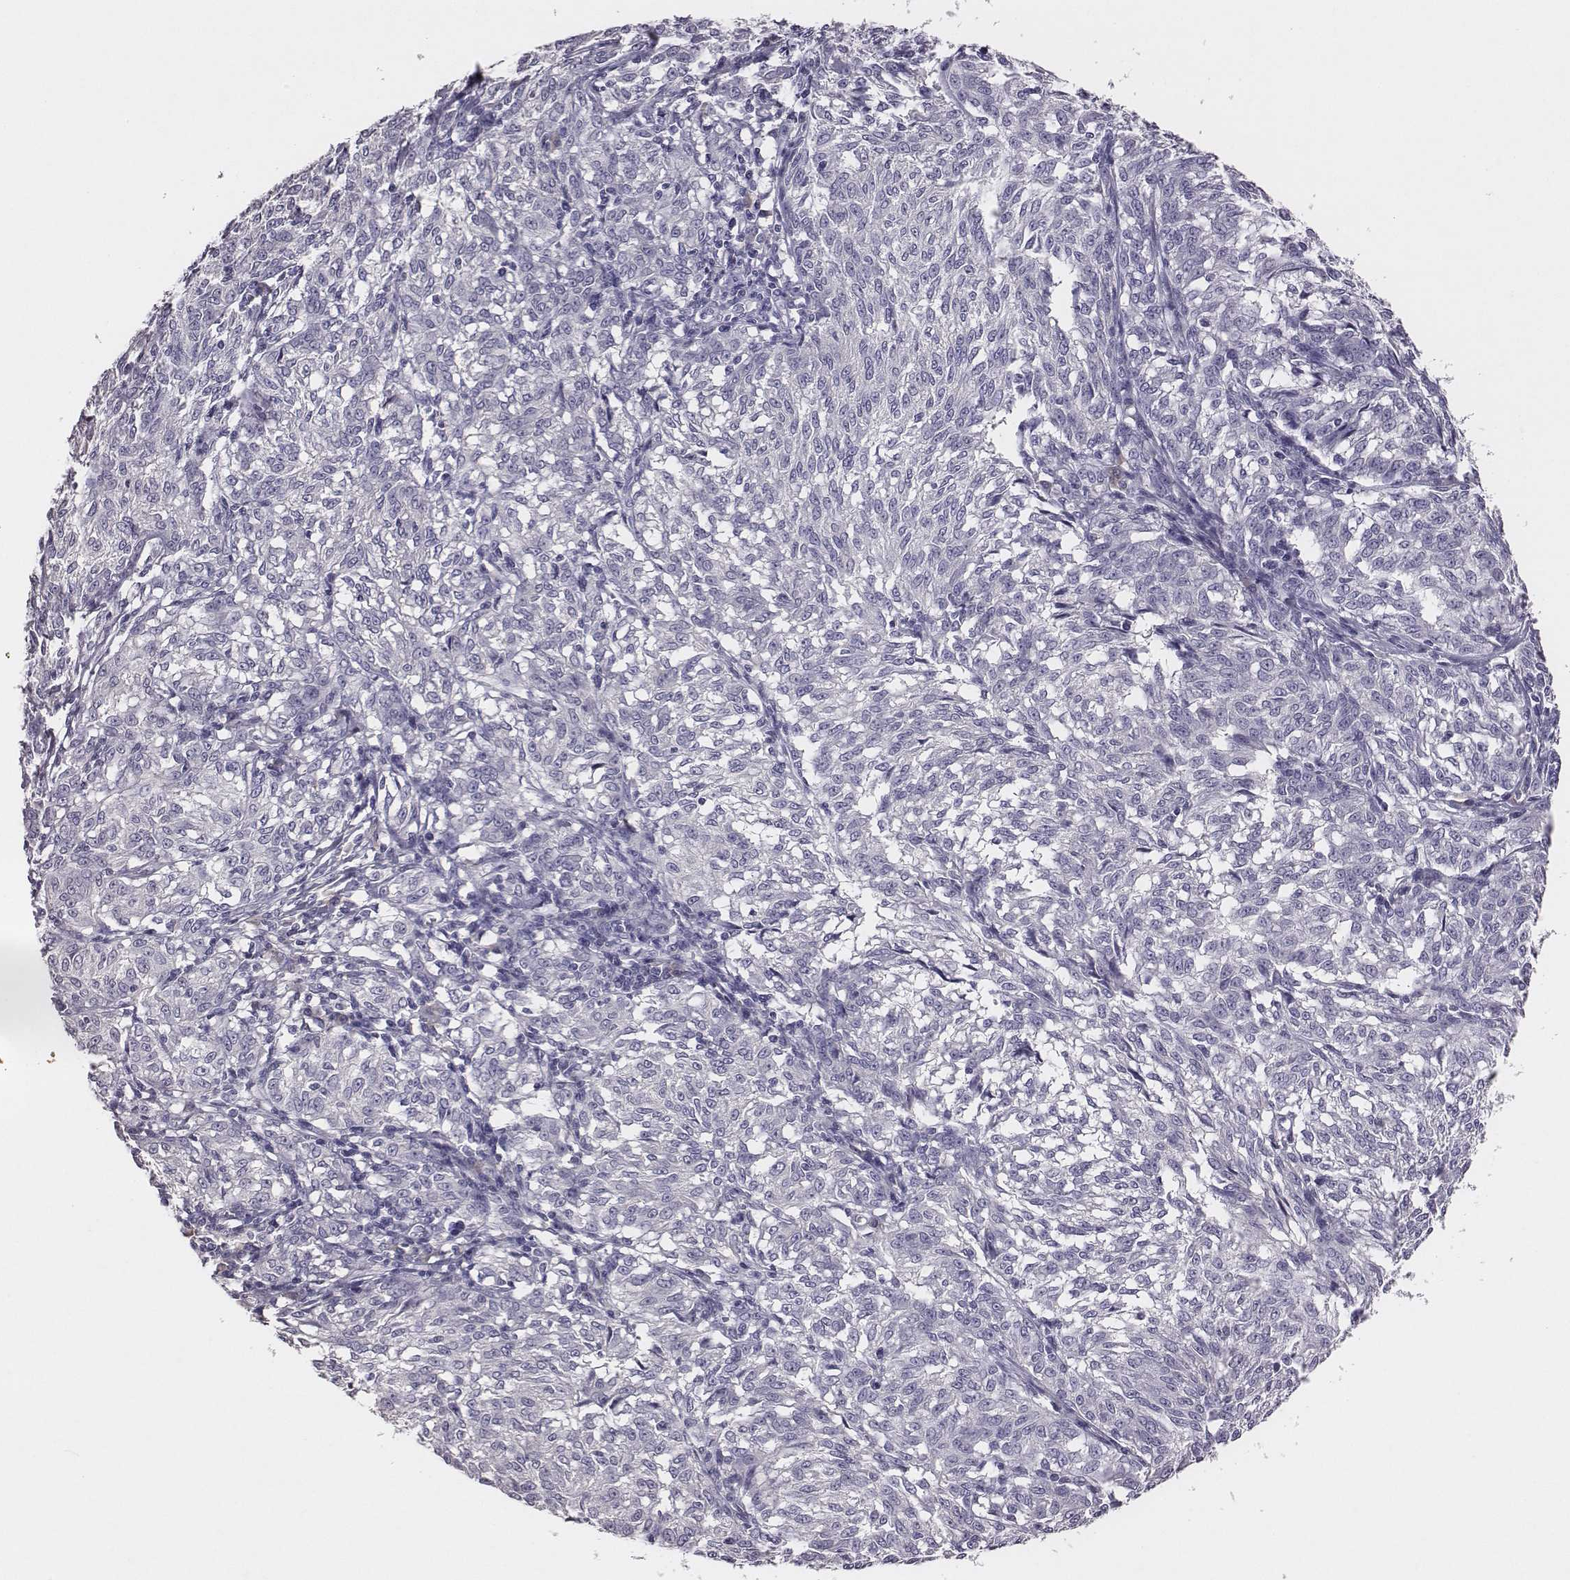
{"staining": {"intensity": "negative", "quantity": "none", "location": "none"}, "tissue": "melanoma", "cell_type": "Tumor cells", "image_type": "cancer", "snomed": [{"axis": "morphology", "description": "Malignant melanoma, NOS"}, {"axis": "topography", "description": "Skin"}], "caption": "IHC of malignant melanoma reveals no staining in tumor cells.", "gene": "EN1", "patient": {"sex": "female", "age": 72}}